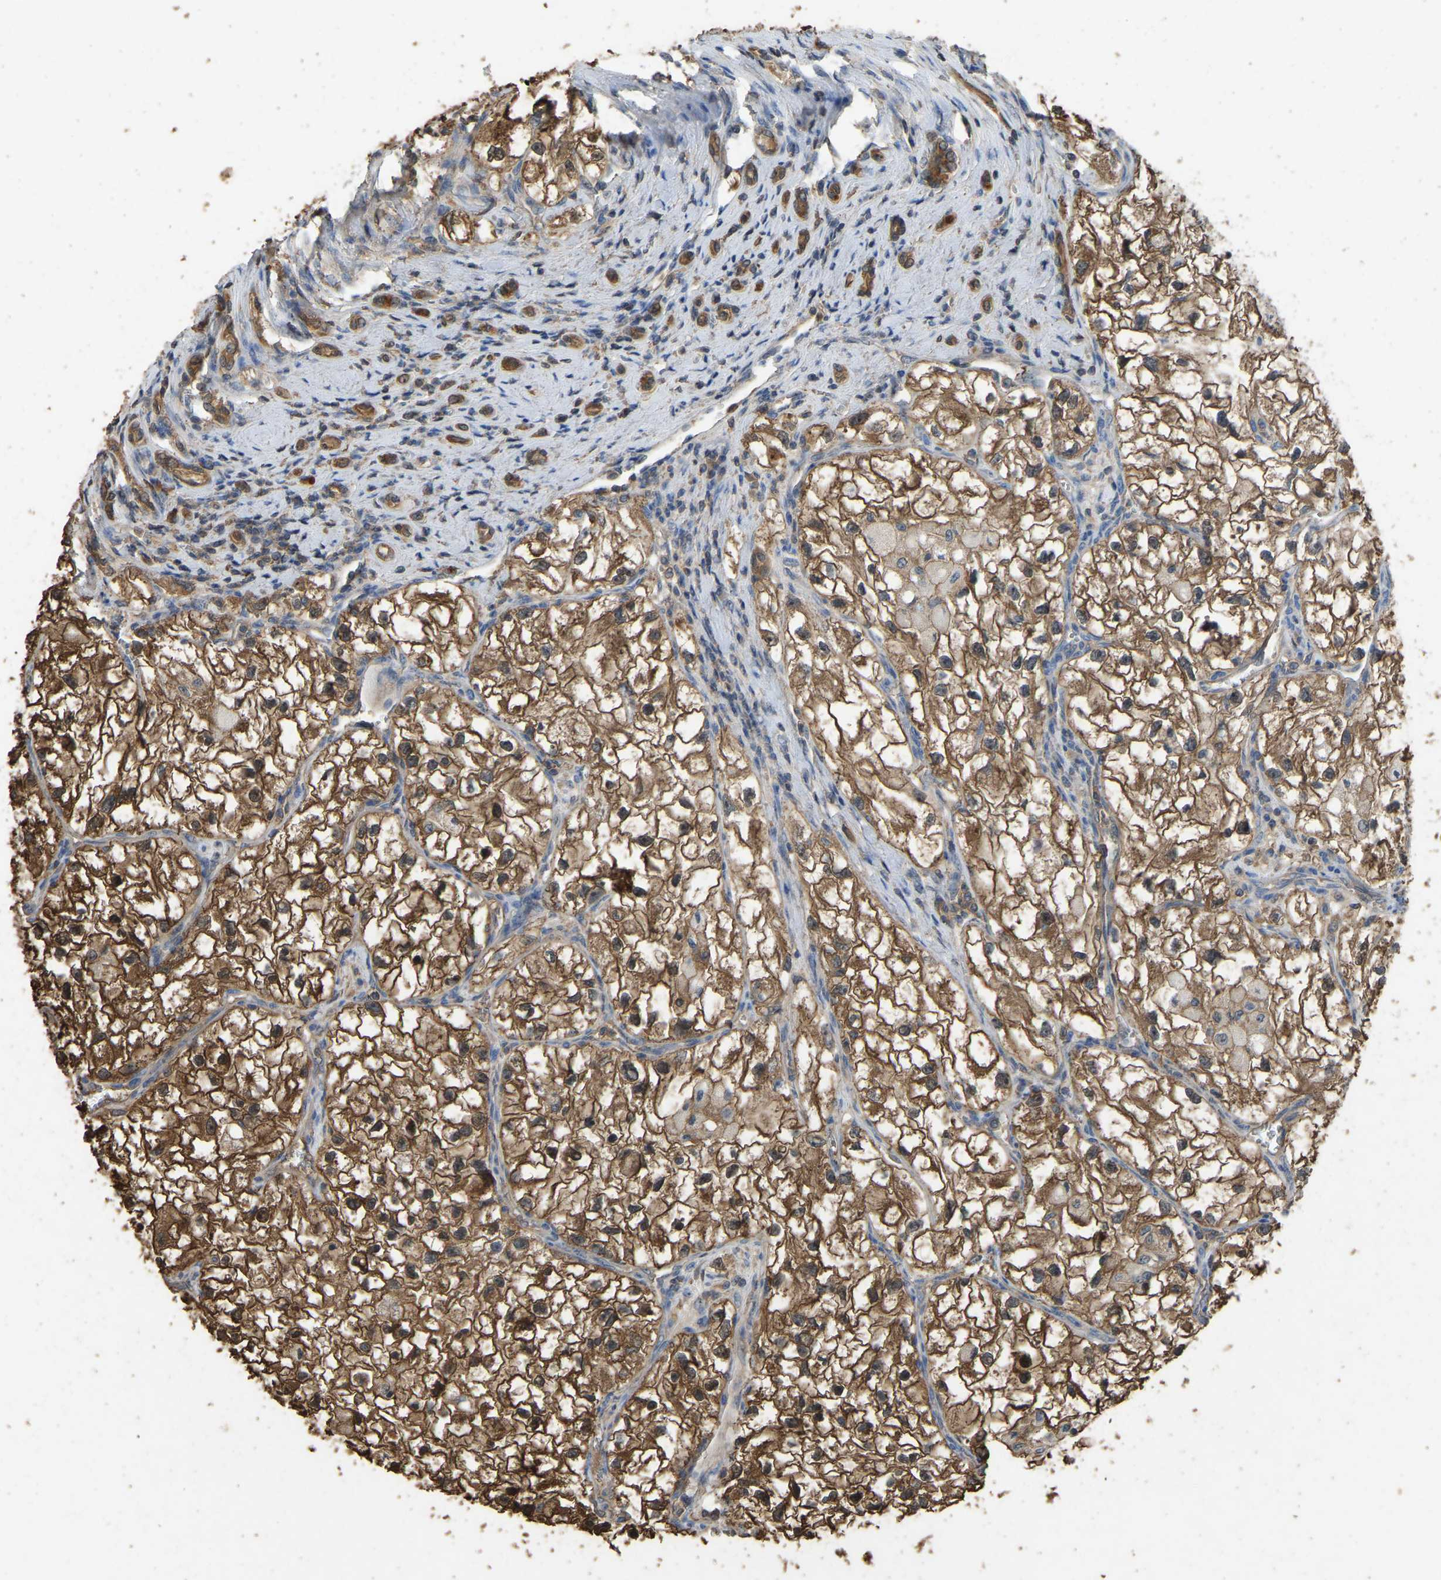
{"staining": {"intensity": "strong", "quantity": ">75%", "location": "cytoplasmic/membranous"}, "tissue": "renal cancer", "cell_type": "Tumor cells", "image_type": "cancer", "snomed": [{"axis": "morphology", "description": "Adenocarcinoma, NOS"}, {"axis": "topography", "description": "Kidney"}], "caption": "Tumor cells exhibit strong cytoplasmic/membranous expression in approximately >75% of cells in renal adenocarcinoma.", "gene": "FHIT", "patient": {"sex": "female", "age": 70}}